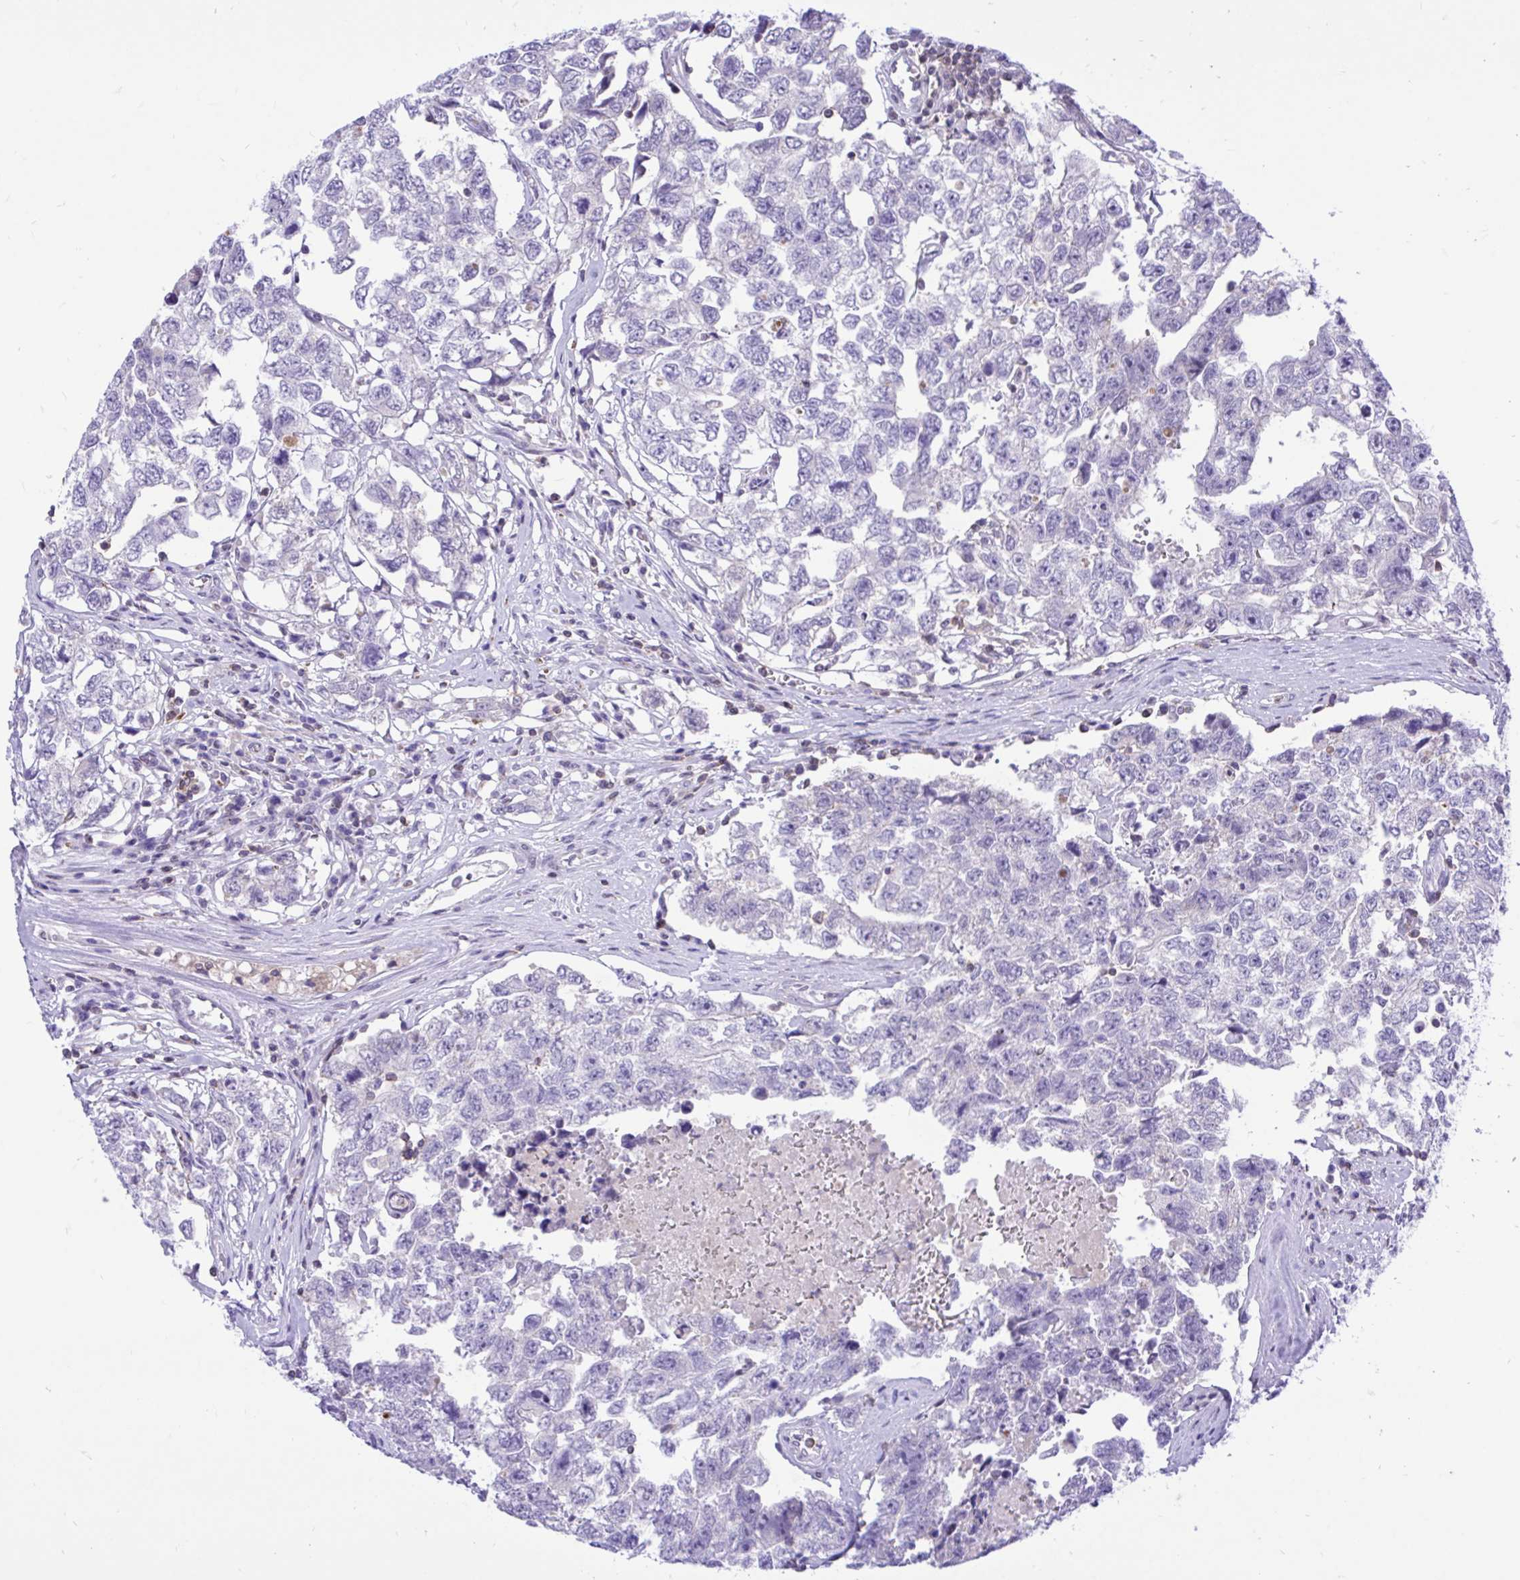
{"staining": {"intensity": "negative", "quantity": "none", "location": "none"}, "tissue": "testis cancer", "cell_type": "Tumor cells", "image_type": "cancer", "snomed": [{"axis": "morphology", "description": "Carcinoma, Embryonal, NOS"}, {"axis": "topography", "description": "Testis"}], "caption": "The histopathology image exhibits no significant positivity in tumor cells of testis cancer. (DAB (3,3'-diaminobenzidine) immunohistochemistry (IHC) with hematoxylin counter stain).", "gene": "CXCL8", "patient": {"sex": "male", "age": 22}}